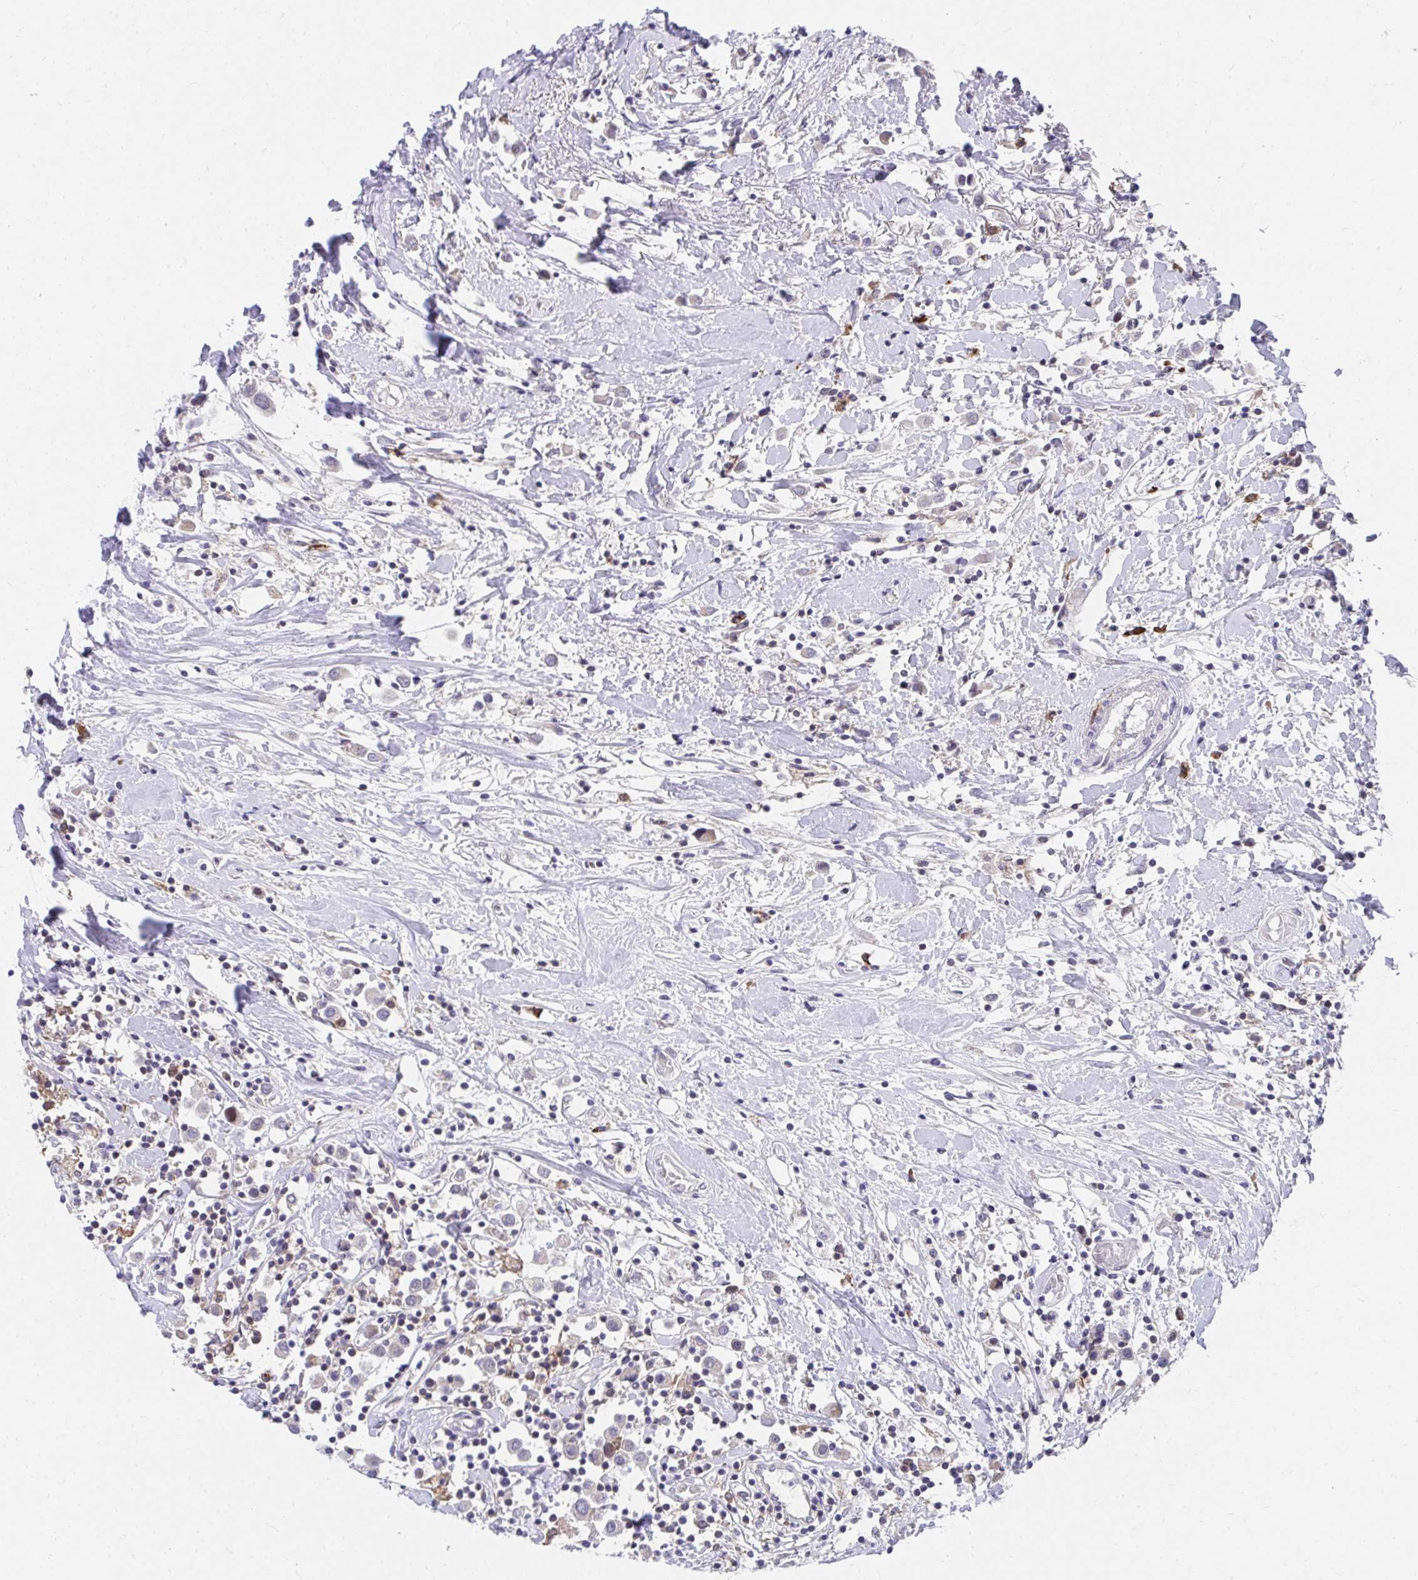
{"staining": {"intensity": "negative", "quantity": "none", "location": "none"}, "tissue": "breast cancer", "cell_type": "Tumor cells", "image_type": "cancer", "snomed": [{"axis": "morphology", "description": "Duct carcinoma"}, {"axis": "topography", "description": "Breast"}], "caption": "Human breast cancer stained for a protein using immunohistochemistry reveals no staining in tumor cells.", "gene": "SLAMF7", "patient": {"sex": "female", "age": 61}}